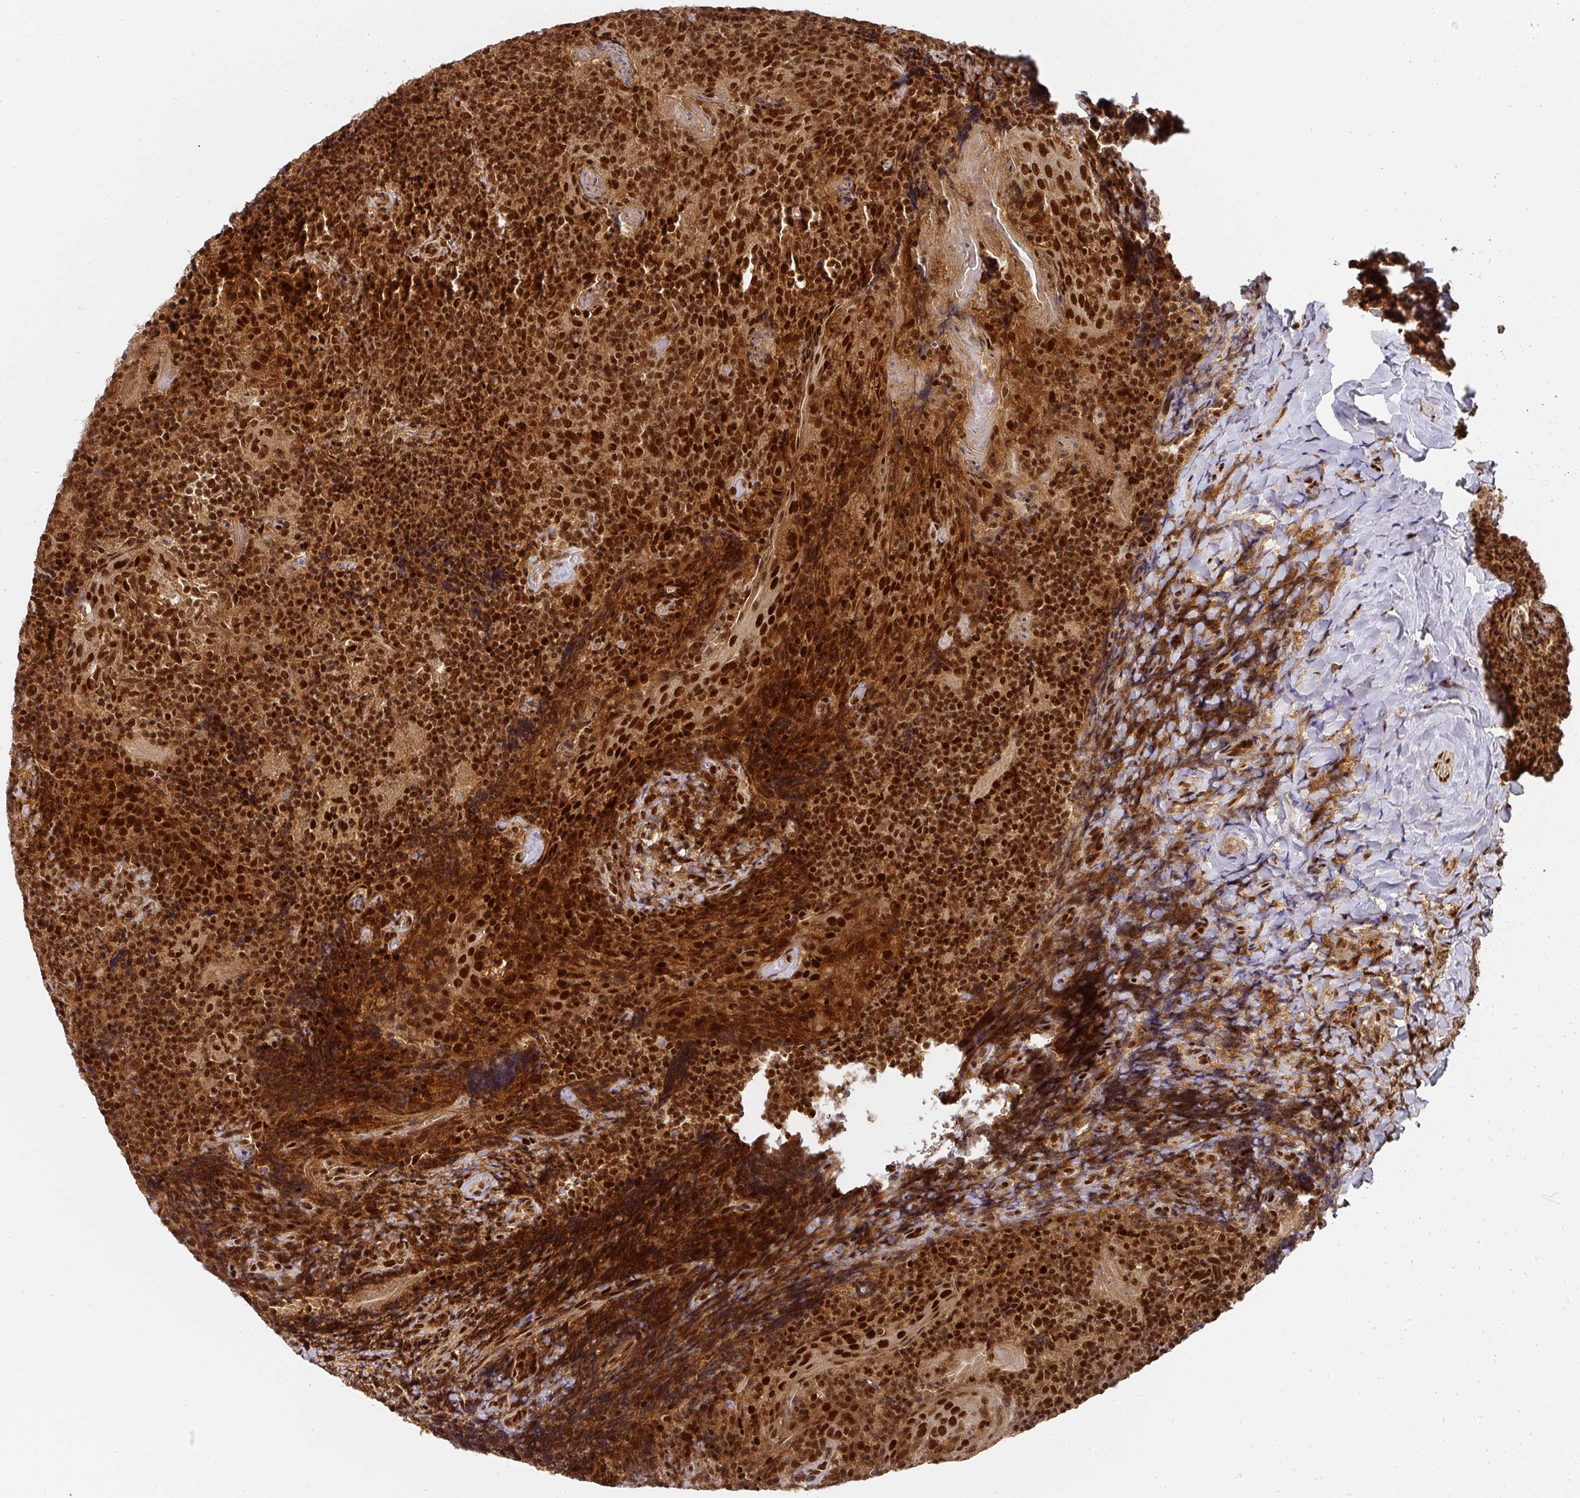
{"staining": {"intensity": "strong", "quantity": ">75%", "location": "nuclear"}, "tissue": "tonsil", "cell_type": "Germinal center cells", "image_type": "normal", "snomed": [{"axis": "morphology", "description": "Normal tissue, NOS"}, {"axis": "topography", "description": "Tonsil"}], "caption": "The immunohistochemical stain shows strong nuclear expression in germinal center cells of benign tonsil.", "gene": "DIDO1", "patient": {"sex": "female", "age": 10}}